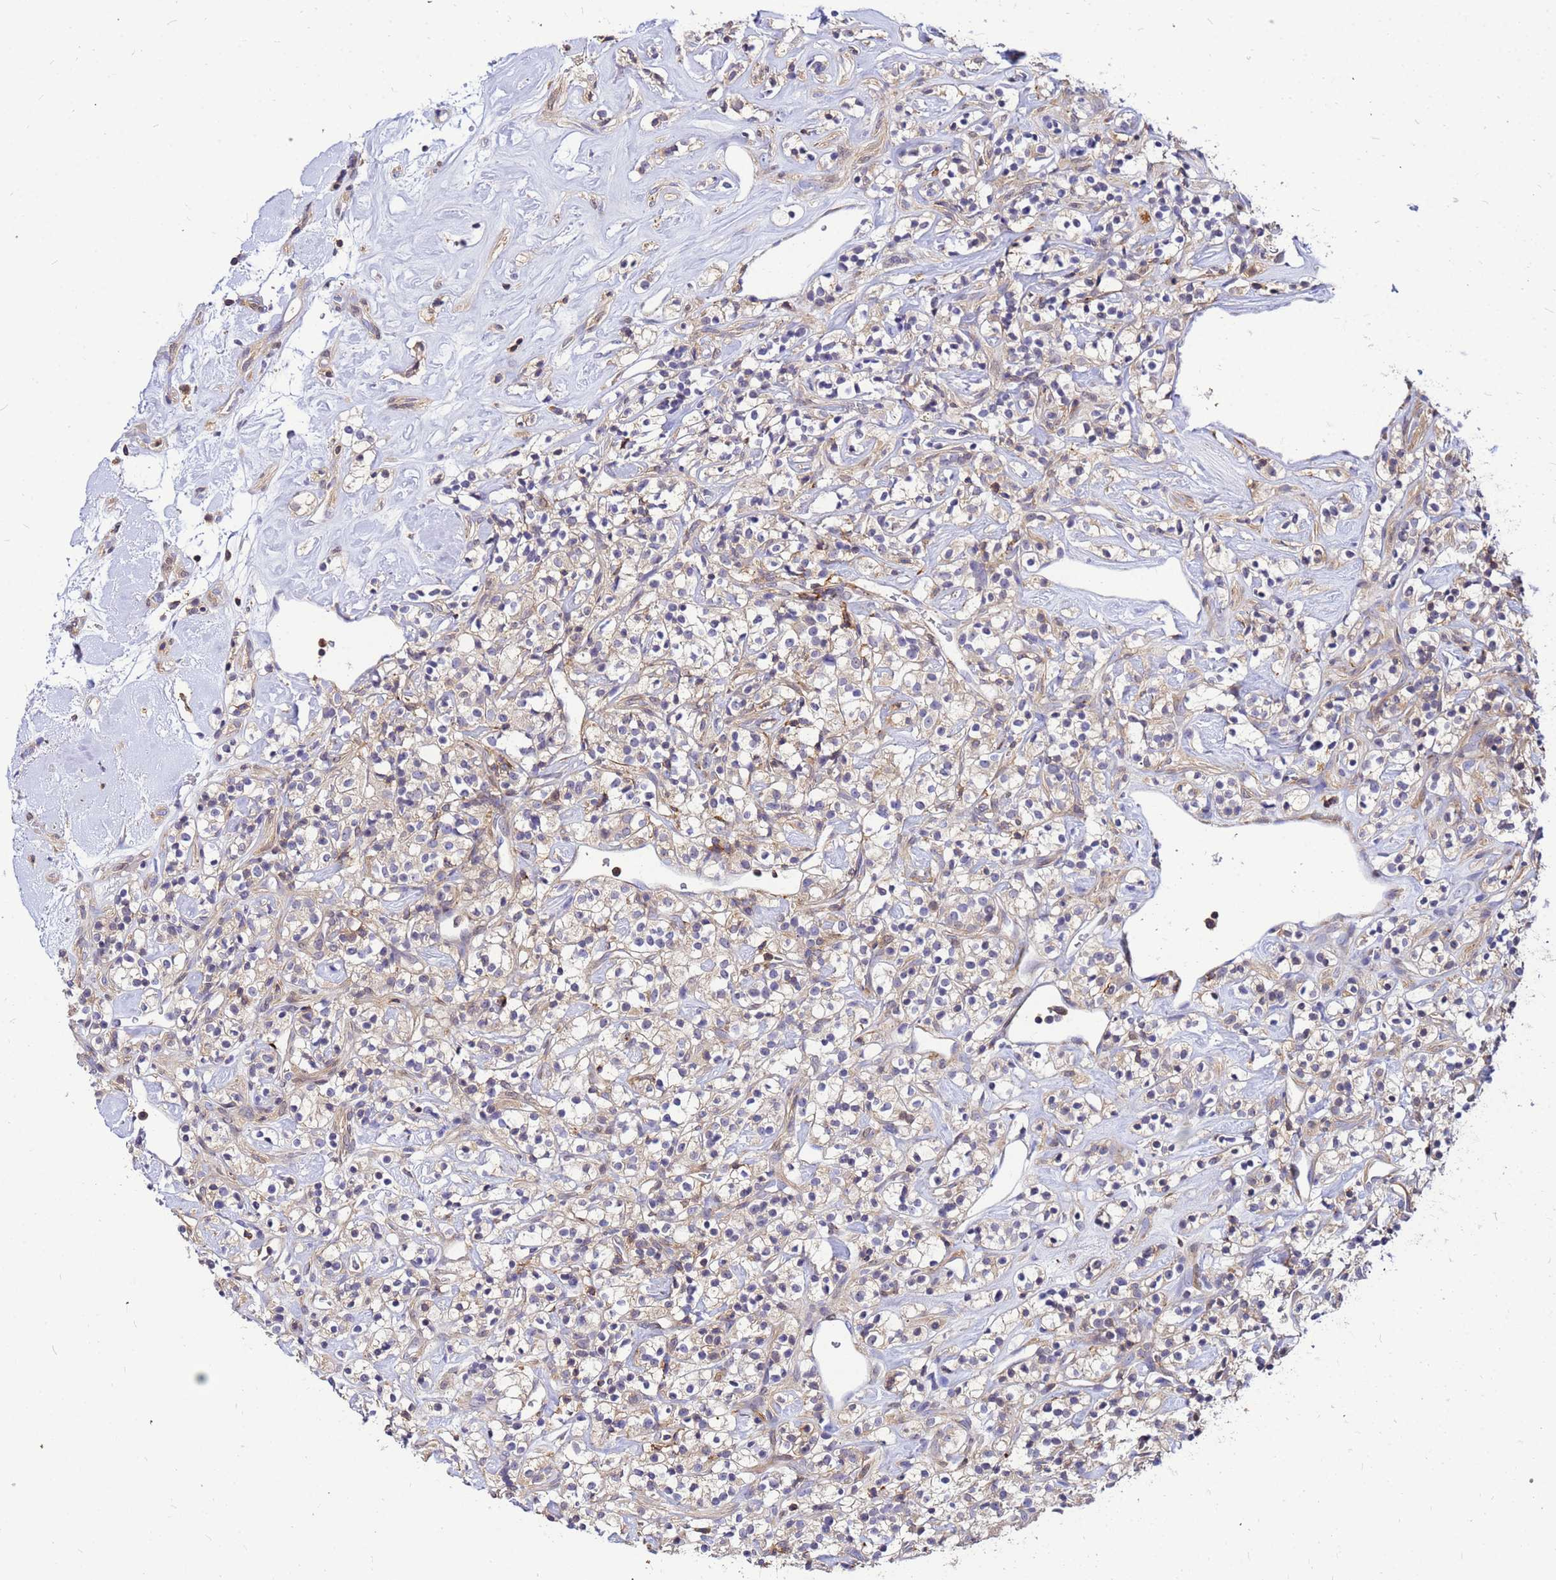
{"staining": {"intensity": "weak", "quantity": "25%-75%", "location": "cytoplasmic/membranous"}, "tissue": "renal cancer", "cell_type": "Tumor cells", "image_type": "cancer", "snomed": [{"axis": "morphology", "description": "Adenocarcinoma, NOS"}, {"axis": "topography", "description": "Kidney"}], "caption": "DAB immunohistochemical staining of human adenocarcinoma (renal) displays weak cytoplasmic/membranous protein expression in about 25%-75% of tumor cells. (Brightfield microscopy of DAB IHC at high magnification).", "gene": "DBNDD2", "patient": {"sex": "male", "age": 77}}